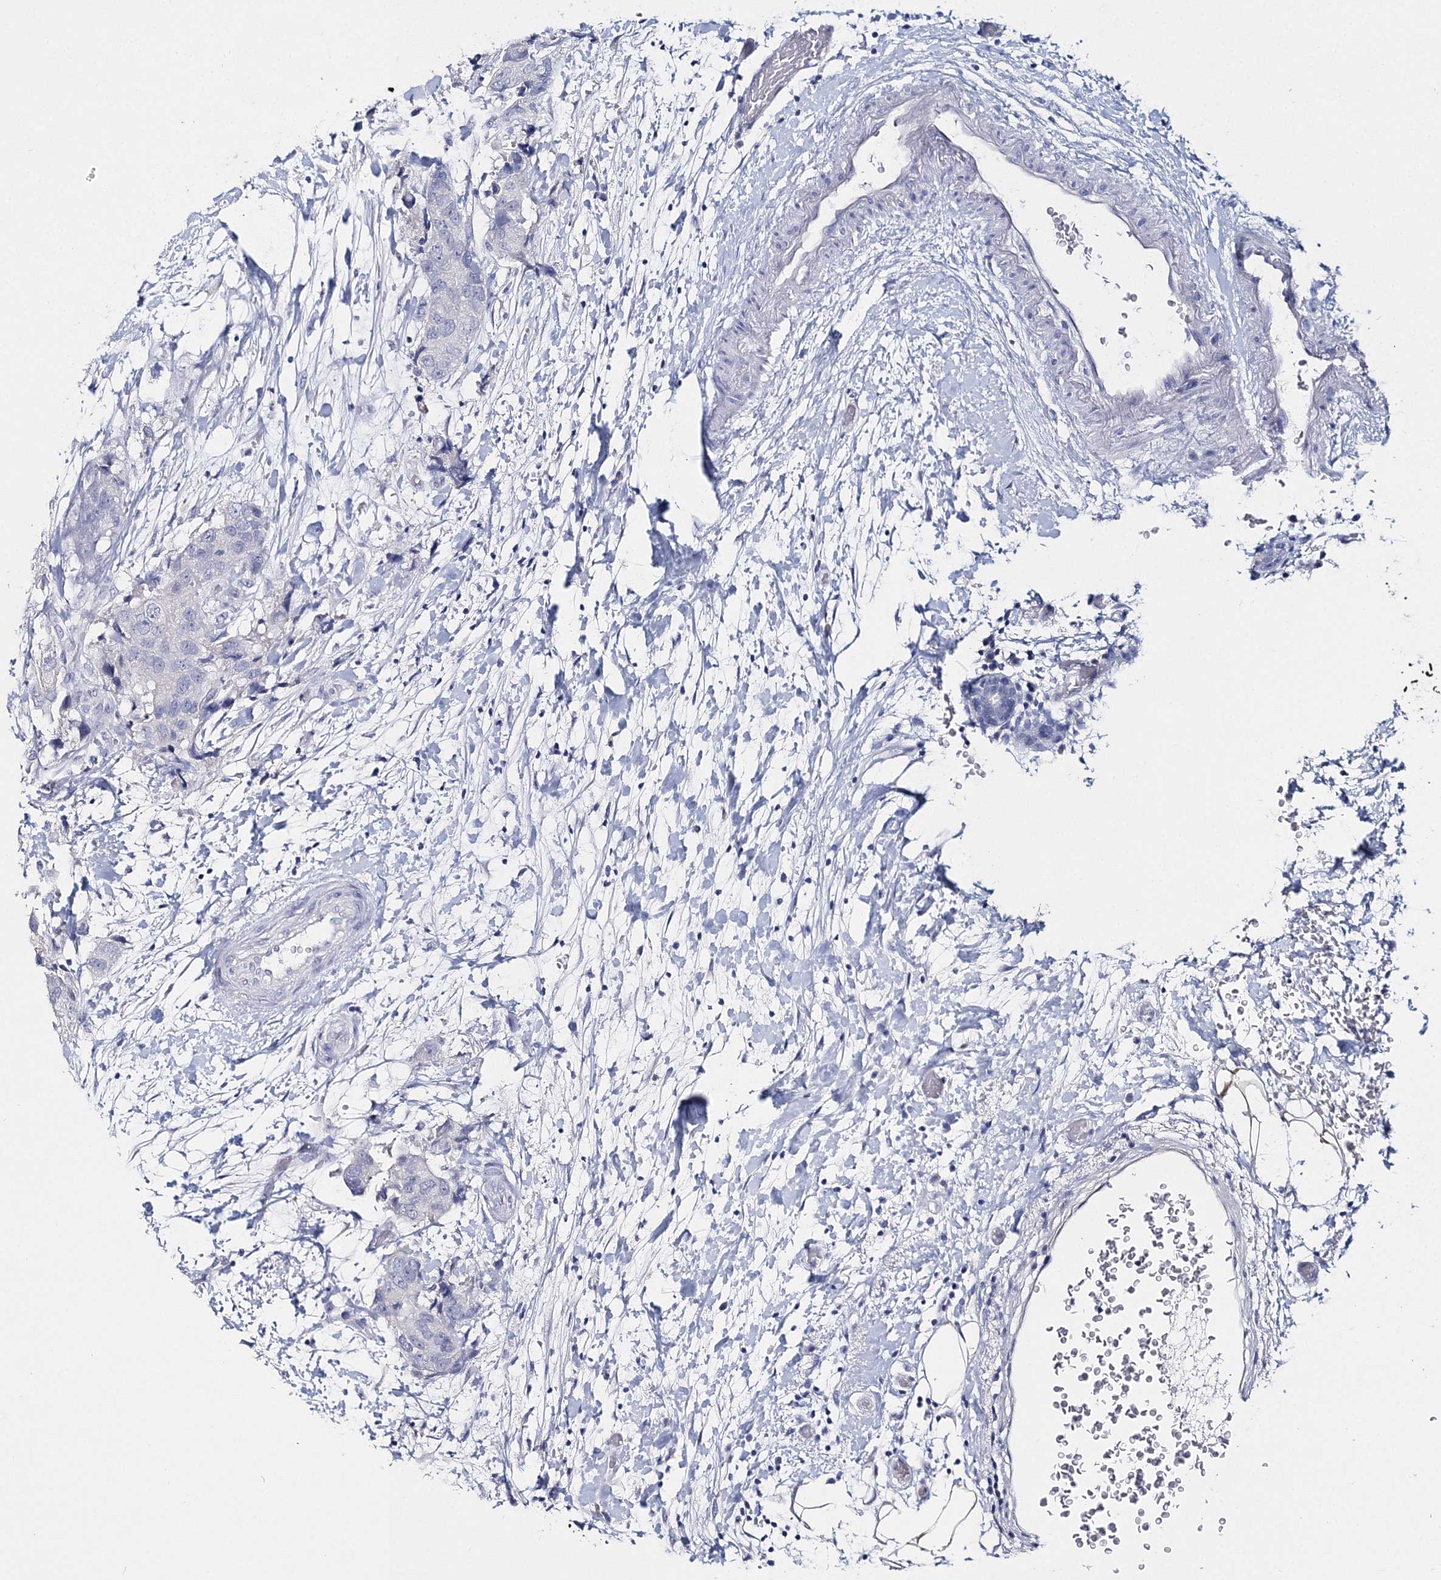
{"staining": {"intensity": "negative", "quantity": "none", "location": "none"}, "tissue": "breast cancer", "cell_type": "Tumor cells", "image_type": "cancer", "snomed": [{"axis": "morphology", "description": "Duct carcinoma"}, {"axis": "topography", "description": "Breast"}], "caption": "Tumor cells show no significant staining in breast cancer (intraductal carcinoma).", "gene": "MYOZ2", "patient": {"sex": "female", "age": 62}}